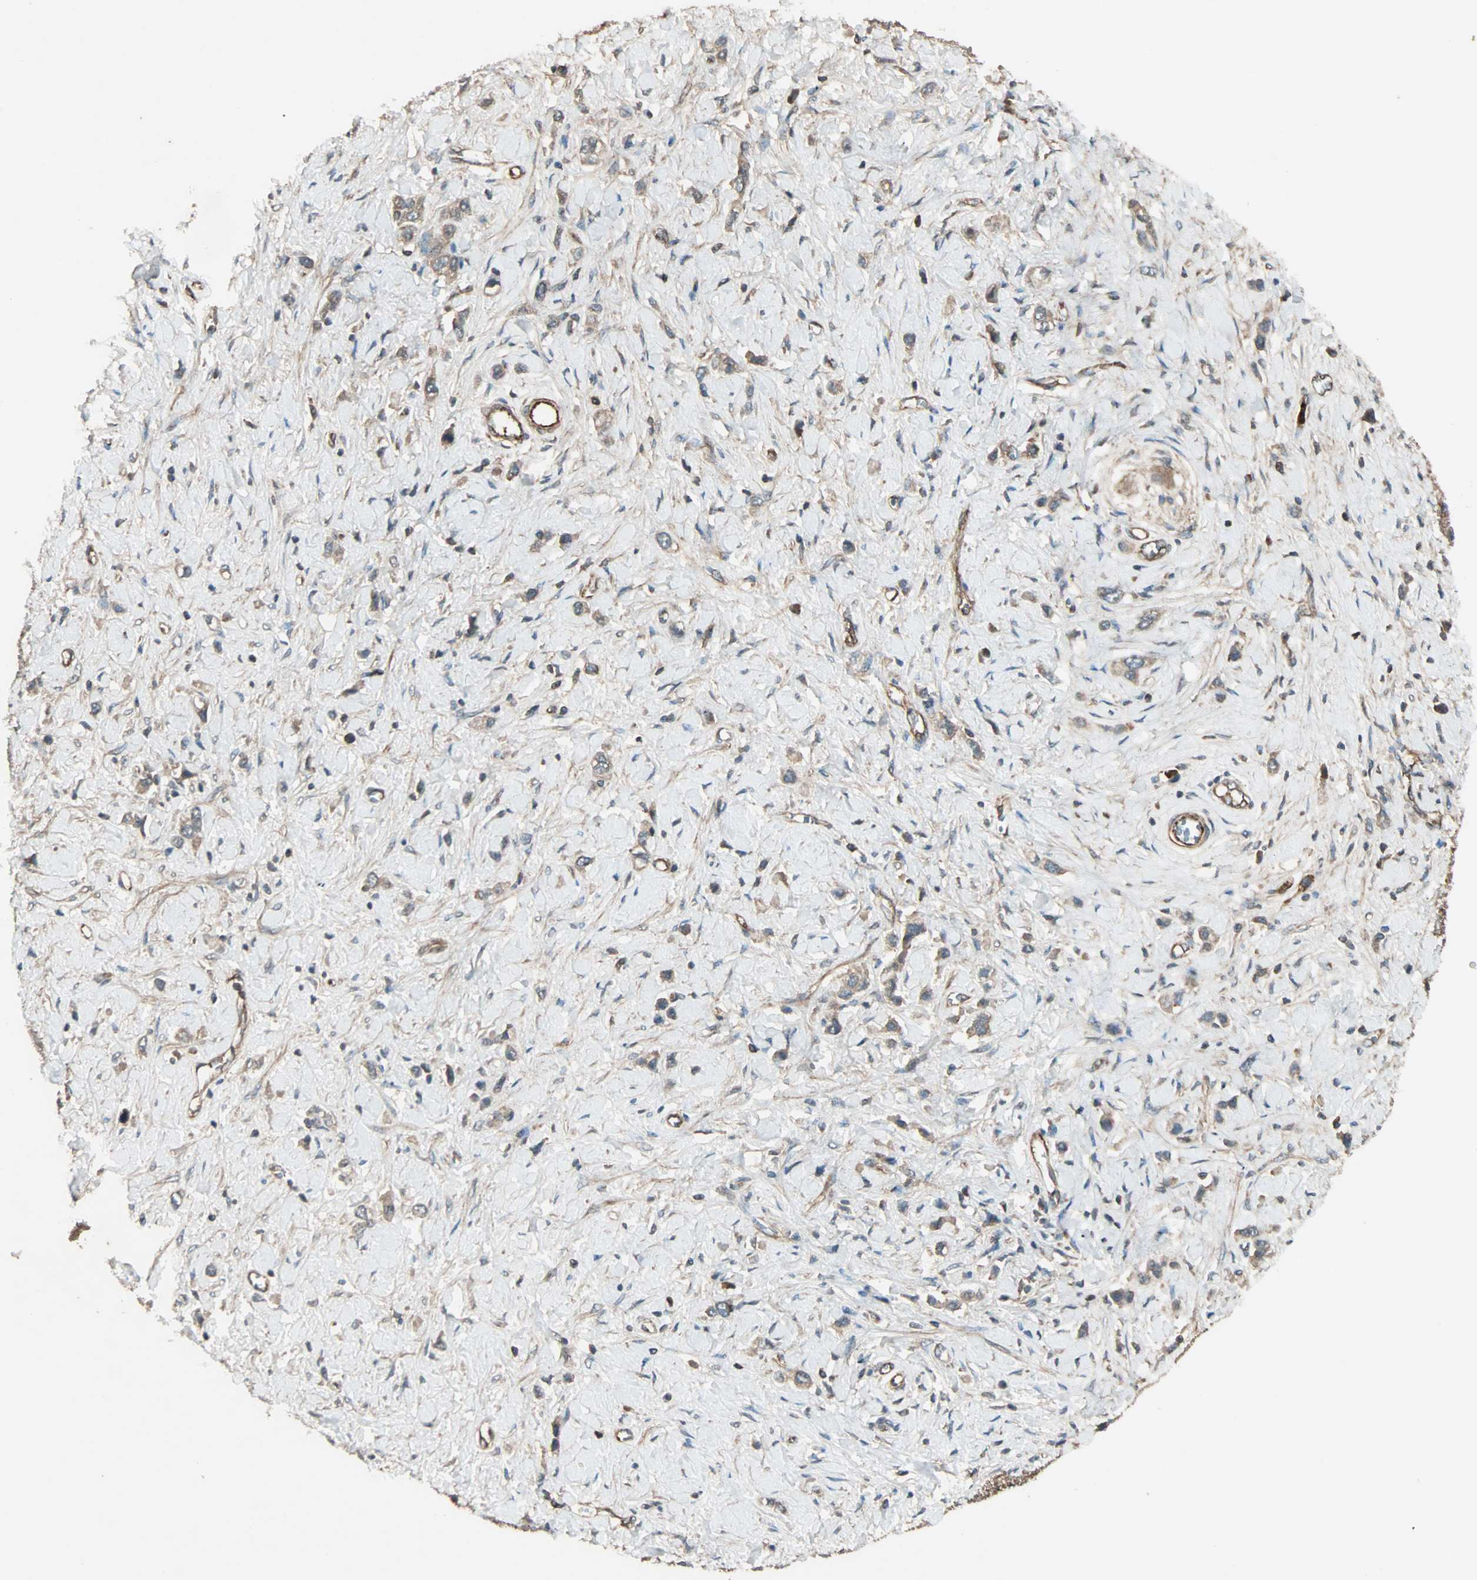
{"staining": {"intensity": "moderate", "quantity": ">75%", "location": "cytoplasmic/membranous"}, "tissue": "stomach cancer", "cell_type": "Tumor cells", "image_type": "cancer", "snomed": [{"axis": "morphology", "description": "Normal tissue, NOS"}, {"axis": "morphology", "description": "Adenocarcinoma, NOS"}, {"axis": "topography", "description": "Stomach, upper"}, {"axis": "topography", "description": "Stomach"}], "caption": "The immunohistochemical stain highlights moderate cytoplasmic/membranous staining in tumor cells of stomach cancer tissue. (DAB = brown stain, brightfield microscopy at high magnification).", "gene": "GCK", "patient": {"sex": "female", "age": 65}}